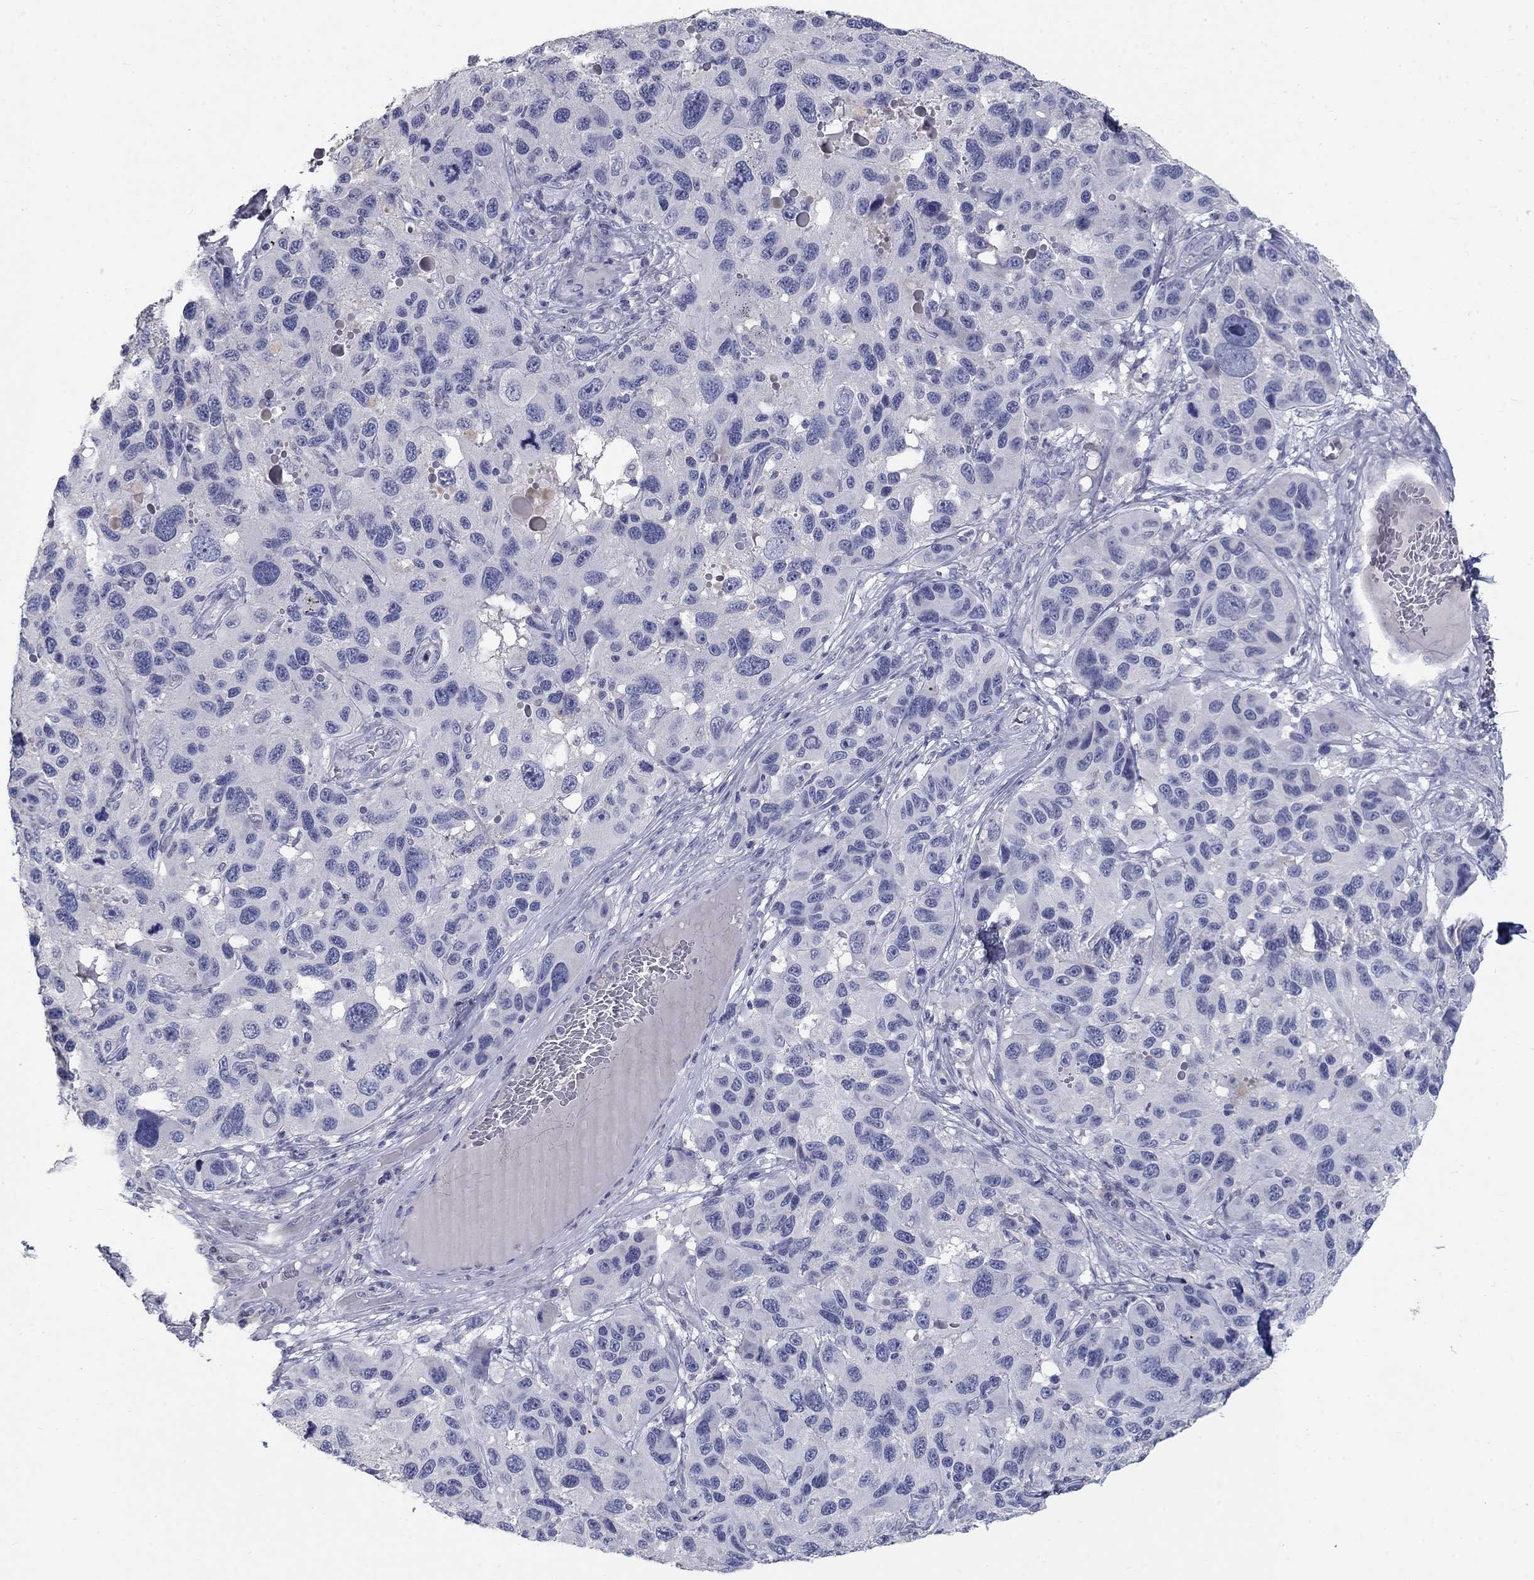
{"staining": {"intensity": "negative", "quantity": "none", "location": "none"}, "tissue": "melanoma", "cell_type": "Tumor cells", "image_type": "cancer", "snomed": [{"axis": "morphology", "description": "Malignant melanoma, NOS"}, {"axis": "topography", "description": "Skin"}], "caption": "A high-resolution micrograph shows IHC staining of melanoma, which displays no significant positivity in tumor cells. The staining was performed using DAB to visualize the protein expression in brown, while the nuclei were stained in blue with hematoxylin (Magnification: 20x).", "gene": "PTH1R", "patient": {"sex": "male", "age": 53}}